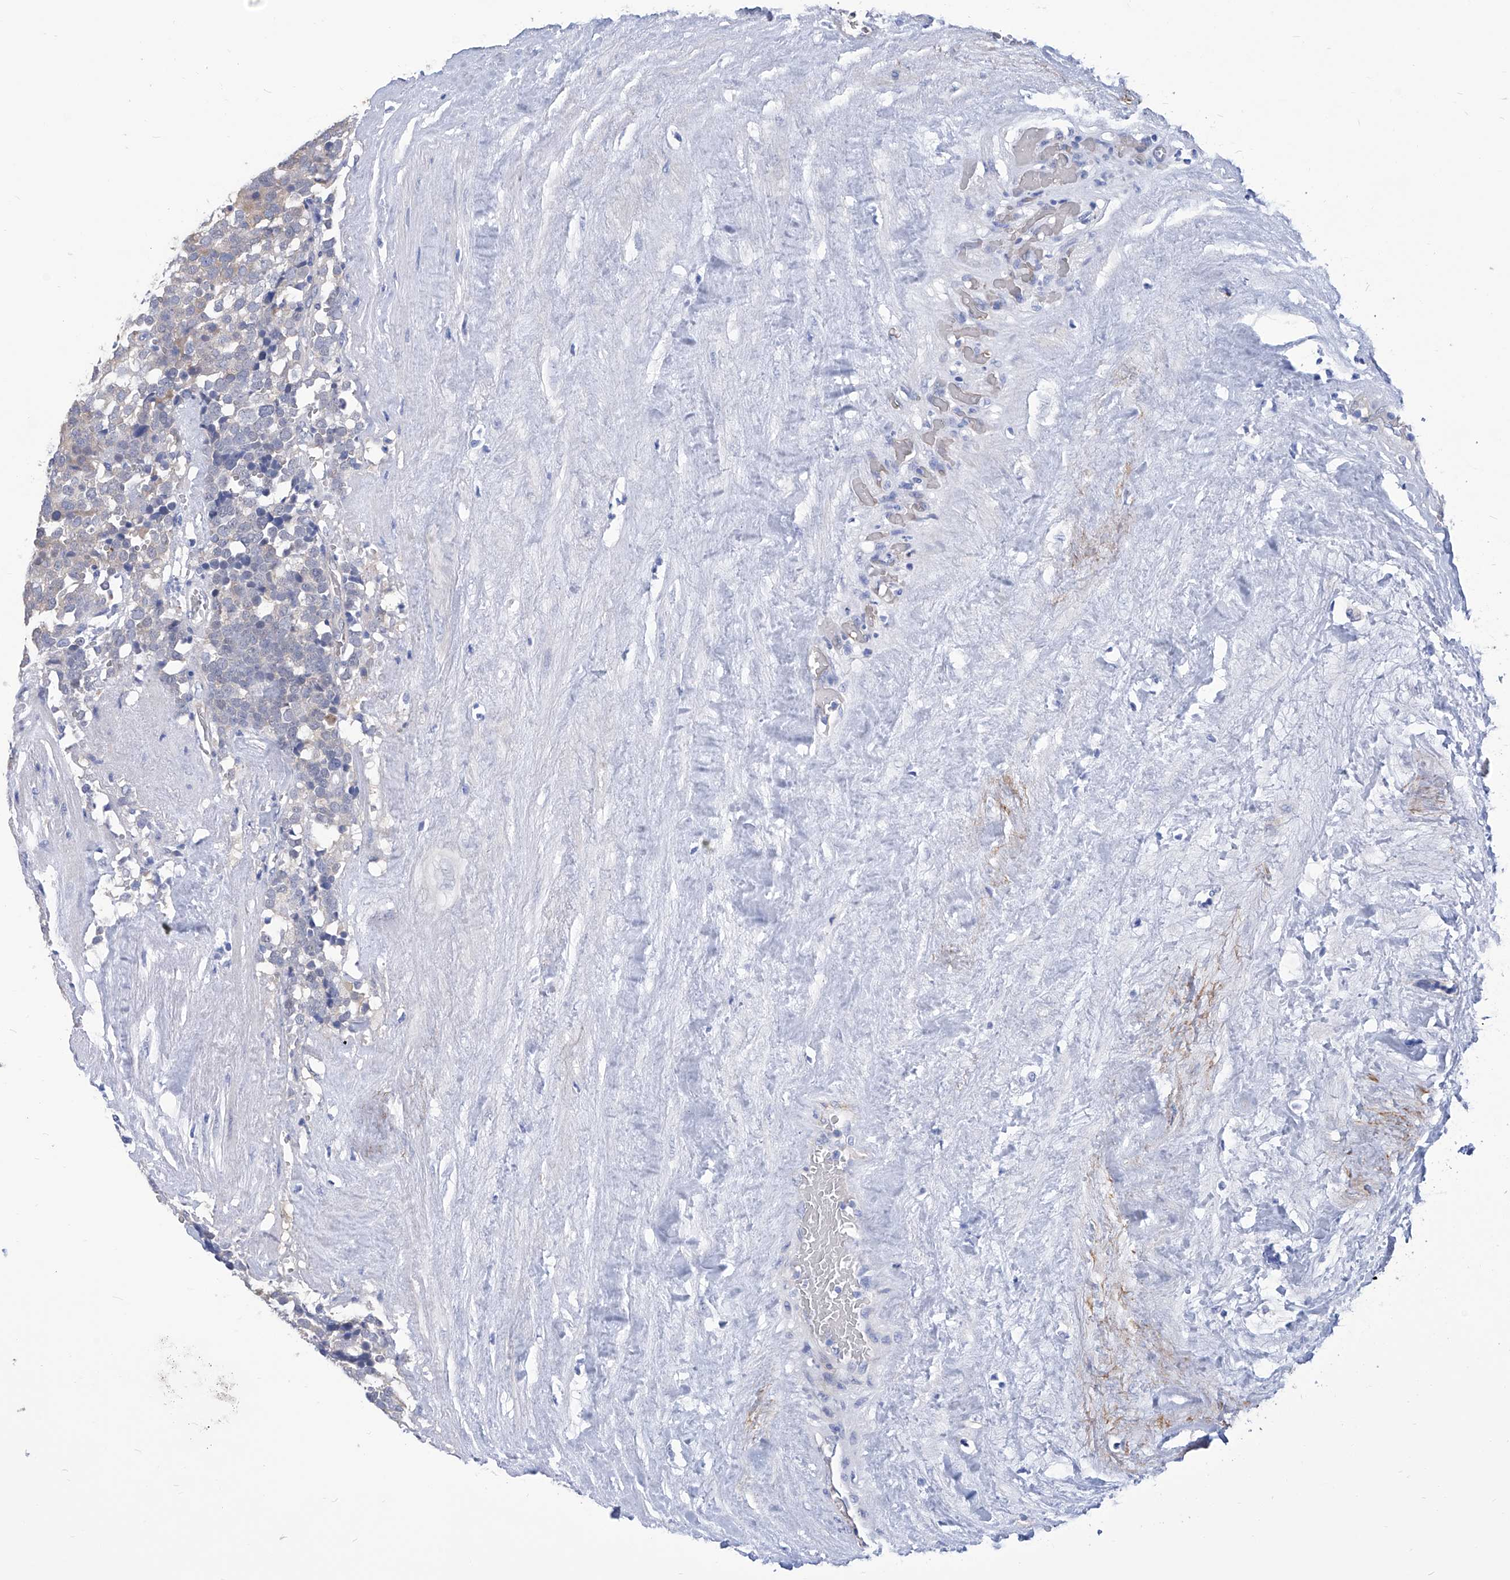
{"staining": {"intensity": "weak", "quantity": "25%-75%", "location": "cytoplasmic/membranous"}, "tissue": "testis cancer", "cell_type": "Tumor cells", "image_type": "cancer", "snomed": [{"axis": "morphology", "description": "Seminoma, NOS"}, {"axis": "topography", "description": "Testis"}], "caption": "Testis seminoma stained with a protein marker exhibits weak staining in tumor cells.", "gene": "SMS", "patient": {"sex": "male", "age": 71}}